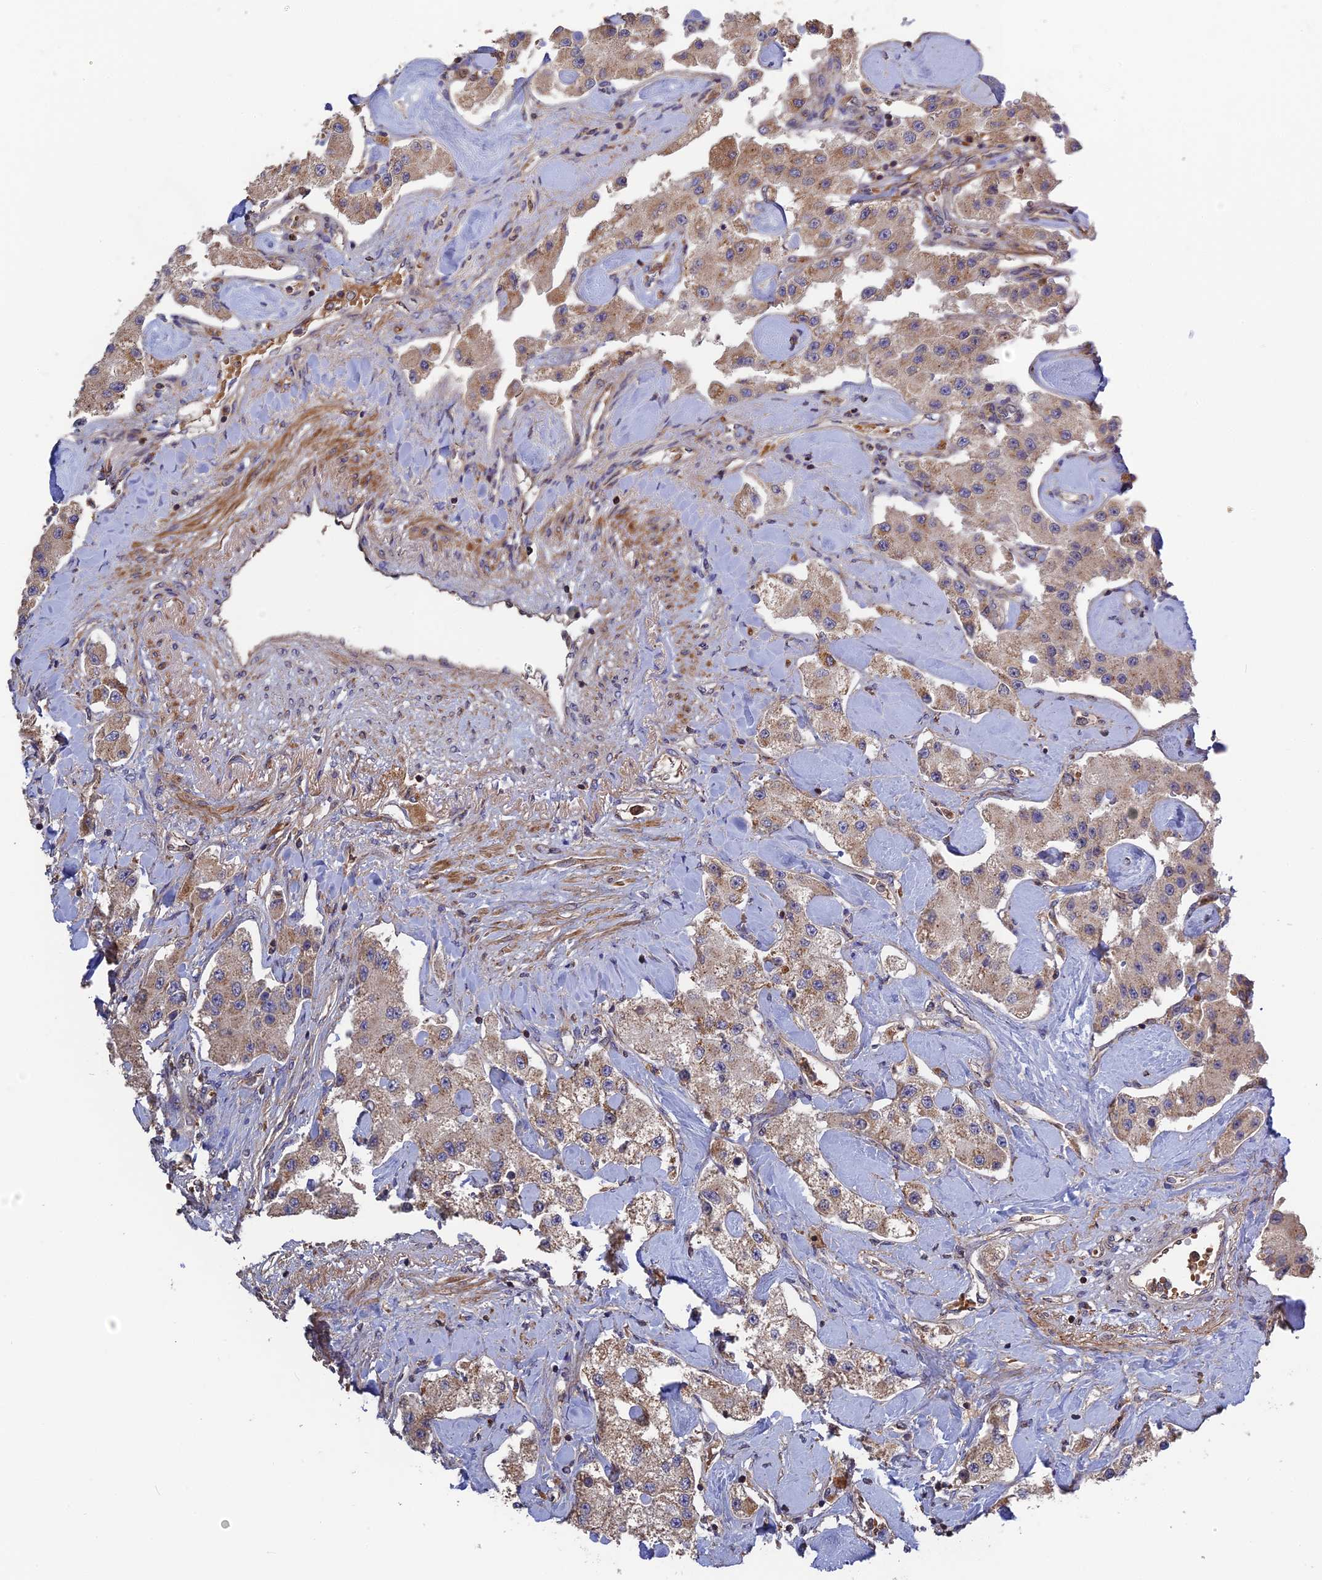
{"staining": {"intensity": "moderate", "quantity": ">75%", "location": "cytoplasmic/membranous"}, "tissue": "carcinoid", "cell_type": "Tumor cells", "image_type": "cancer", "snomed": [{"axis": "morphology", "description": "Carcinoid, malignant, NOS"}, {"axis": "topography", "description": "Pancreas"}], "caption": "A high-resolution image shows immunohistochemistry staining of carcinoid, which displays moderate cytoplasmic/membranous positivity in approximately >75% of tumor cells.", "gene": "RPIA", "patient": {"sex": "male", "age": 41}}